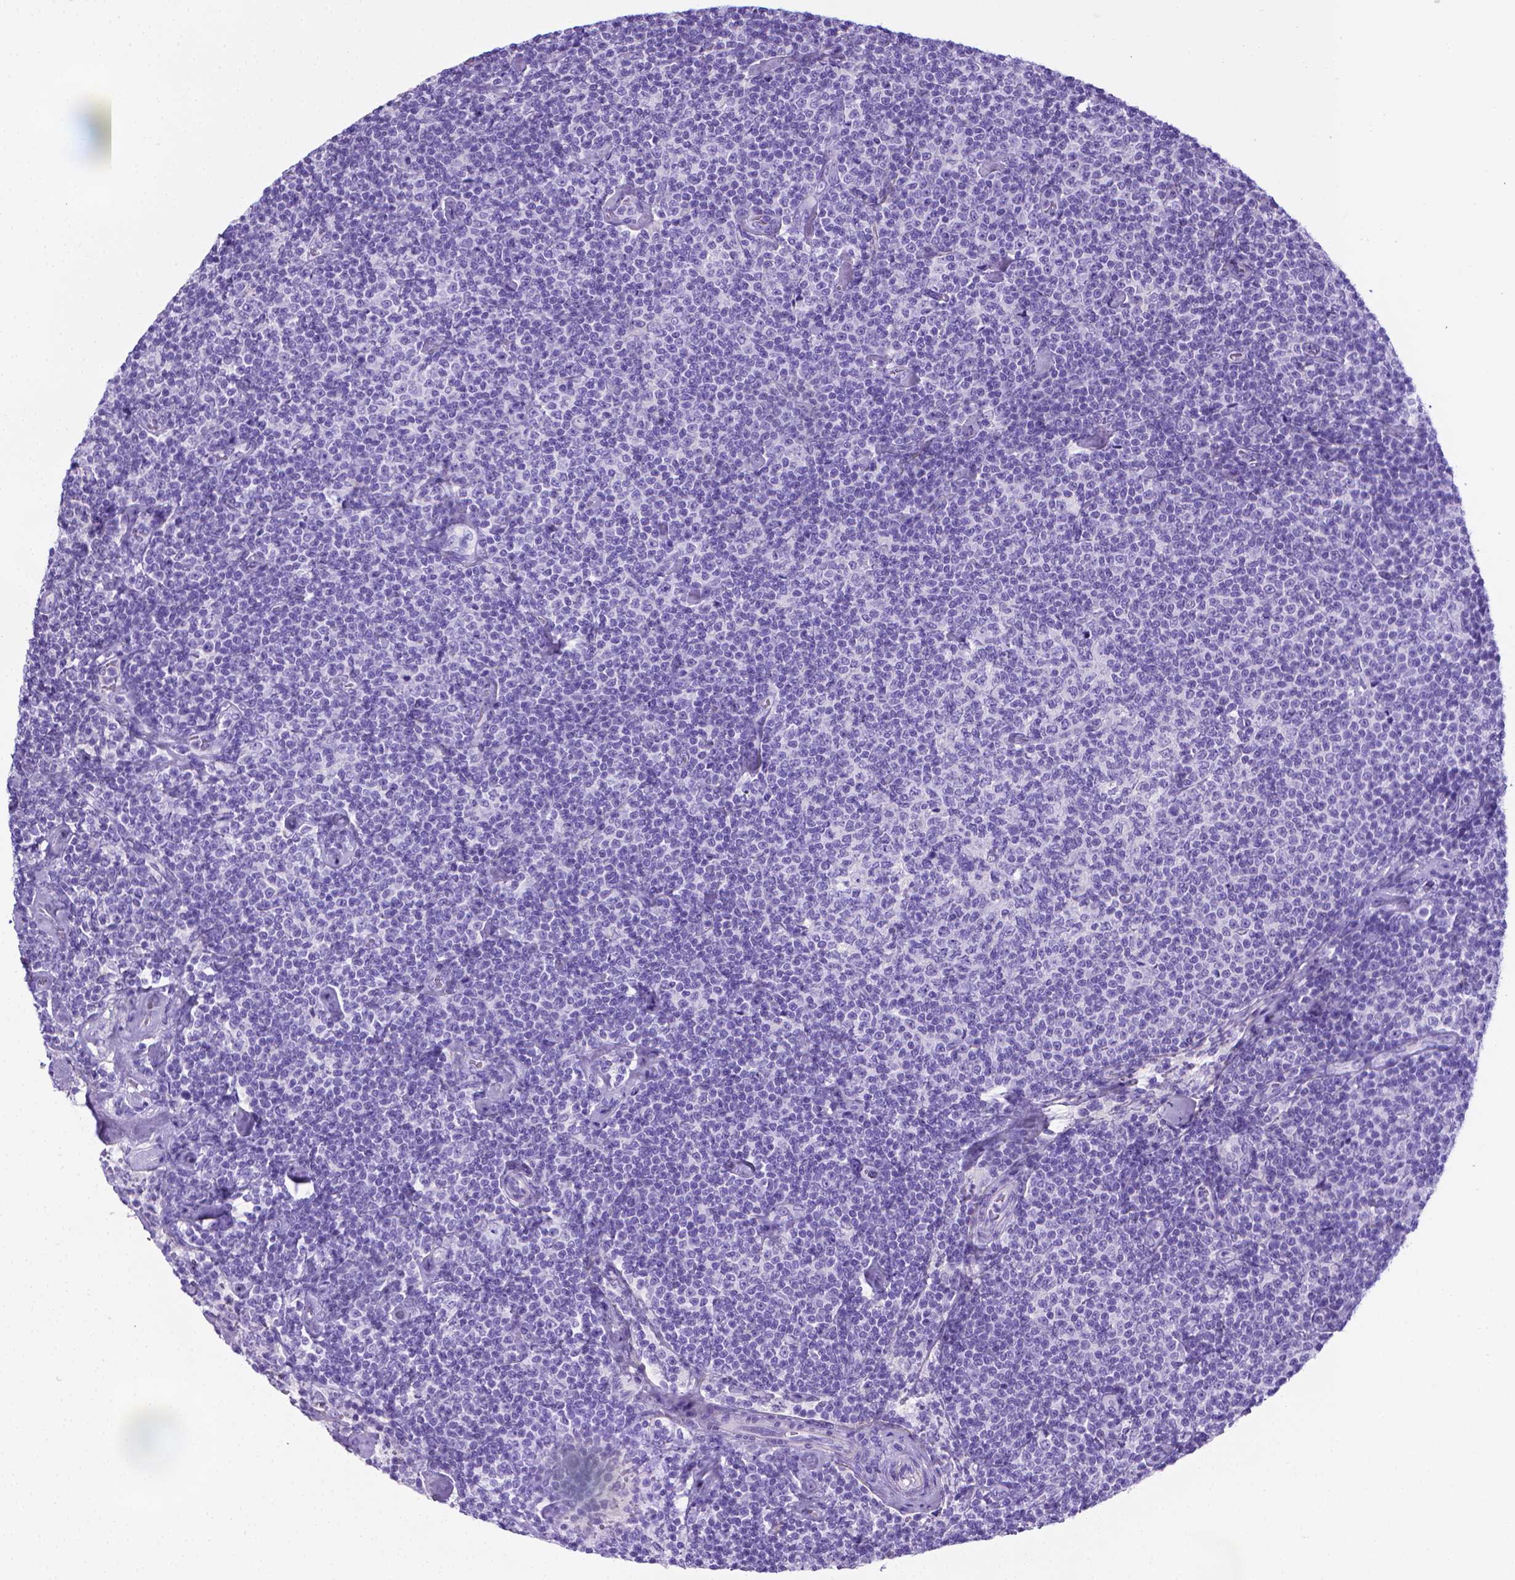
{"staining": {"intensity": "negative", "quantity": "none", "location": "none"}, "tissue": "lymphoma", "cell_type": "Tumor cells", "image_type": "cancer", "snomed": [{"axis": "morphology", "description": "Malignant lymphoma, non-Hodgkin's type, Low grade"}, {"axis": "topography", "description": "Lymph node"}], "caption": "High magnification brightfield microscopy of lymphoma stained with DAB (brown) and counterstained with hematoxylin (blue): tumor cells show no significant staining.", "gene": "MFAP2", "patient": {"sex": "male", "age": 81}}